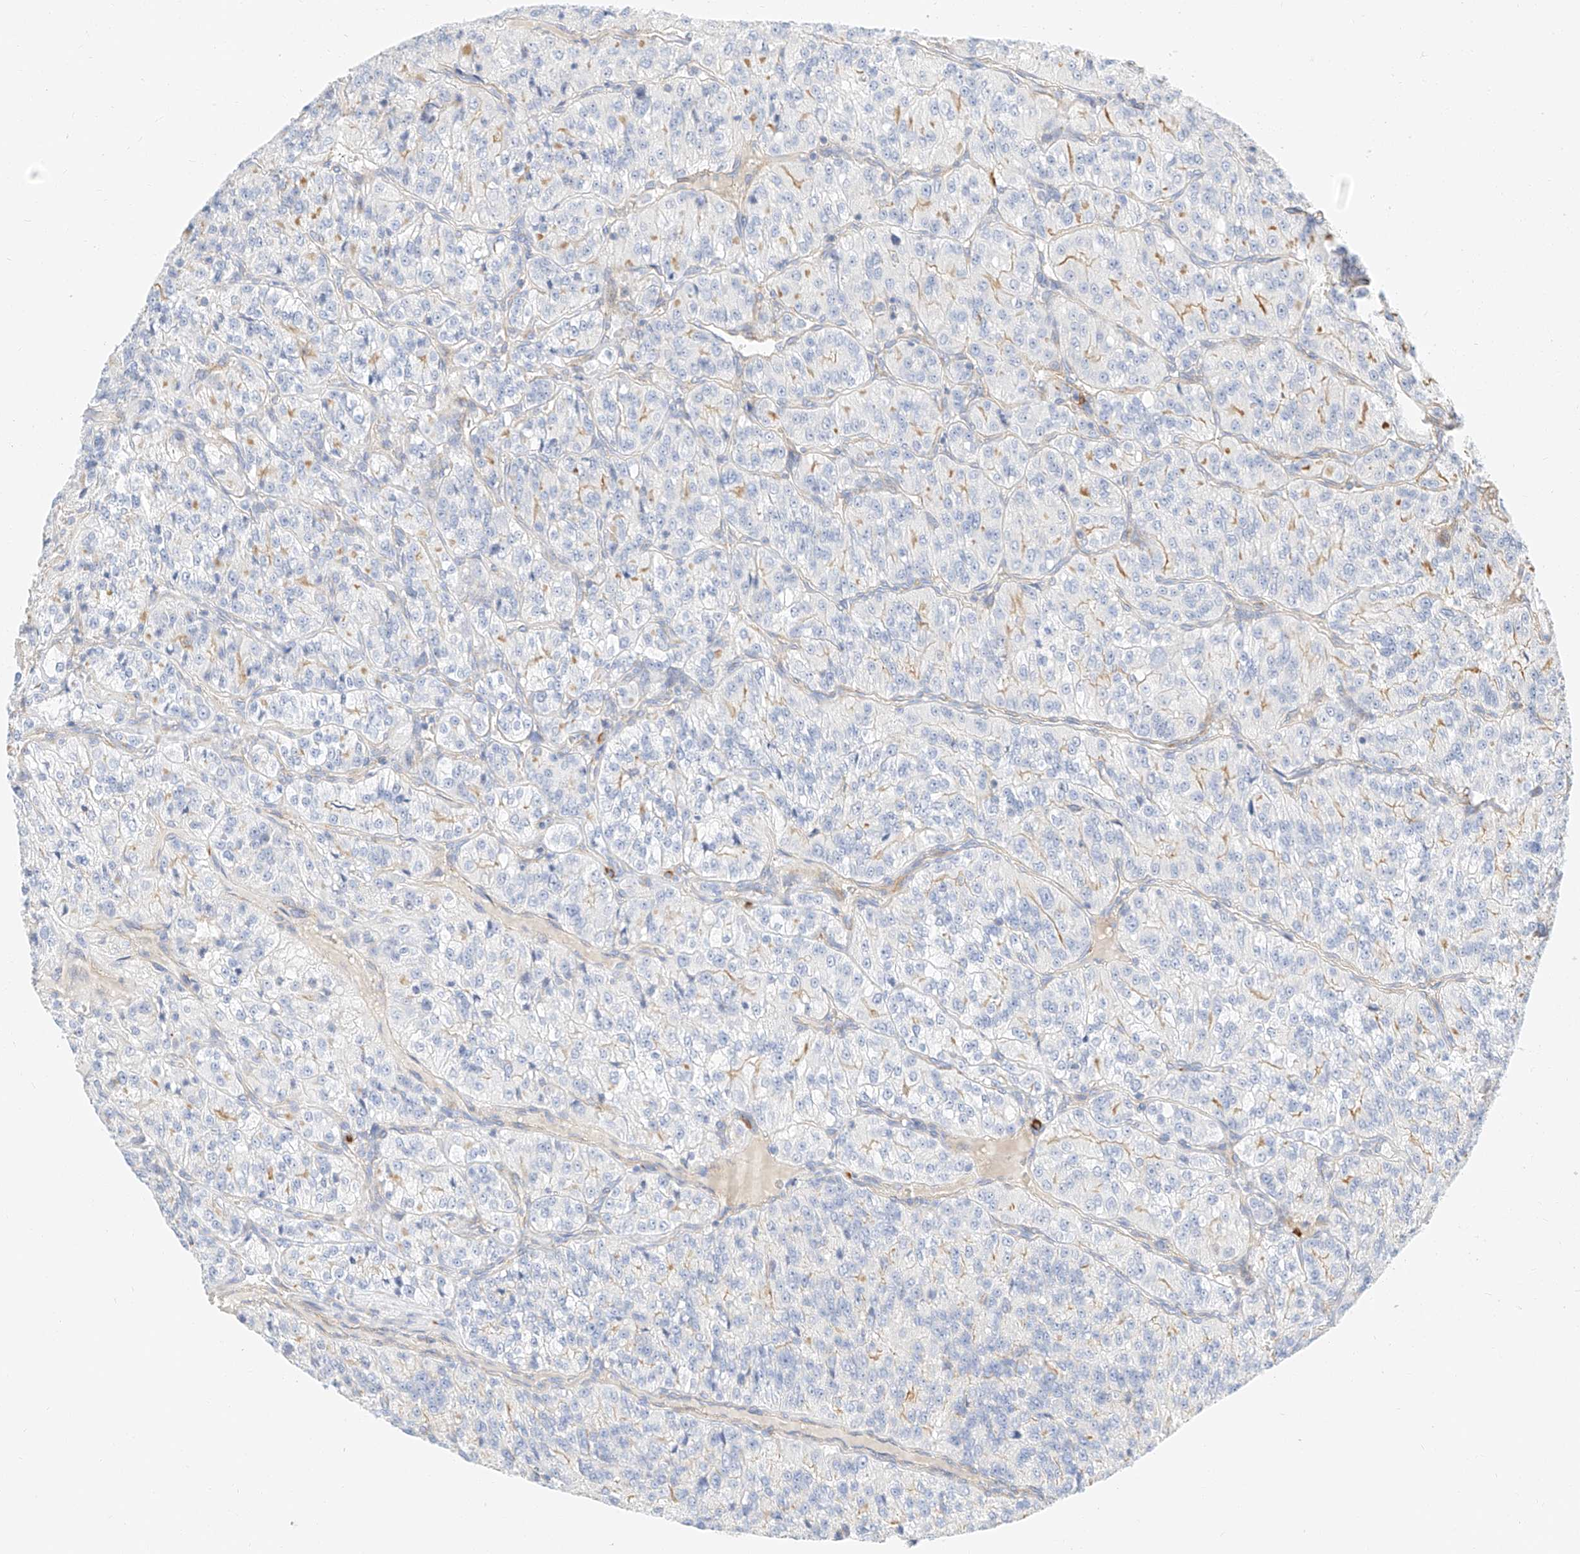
{"staining": {"intensity": "negative", "quantity": "none", "location": "none"}, "tissue": "renal cancer", "cell_type": "Tumor cells", "image_type": "cancer", "snomed": [{"axis": "morphology", "description": "Adenocarcinoma, NOS"}, {"axis": "topography", "description": "Kidney"}], "caption": "This is an immunohistochemistry histopathology image of adenocarcinoma (renal). There is no staining in tumor cells.", "gene": "CDCP2", "patient": {"sex": "female", "age": 63}}